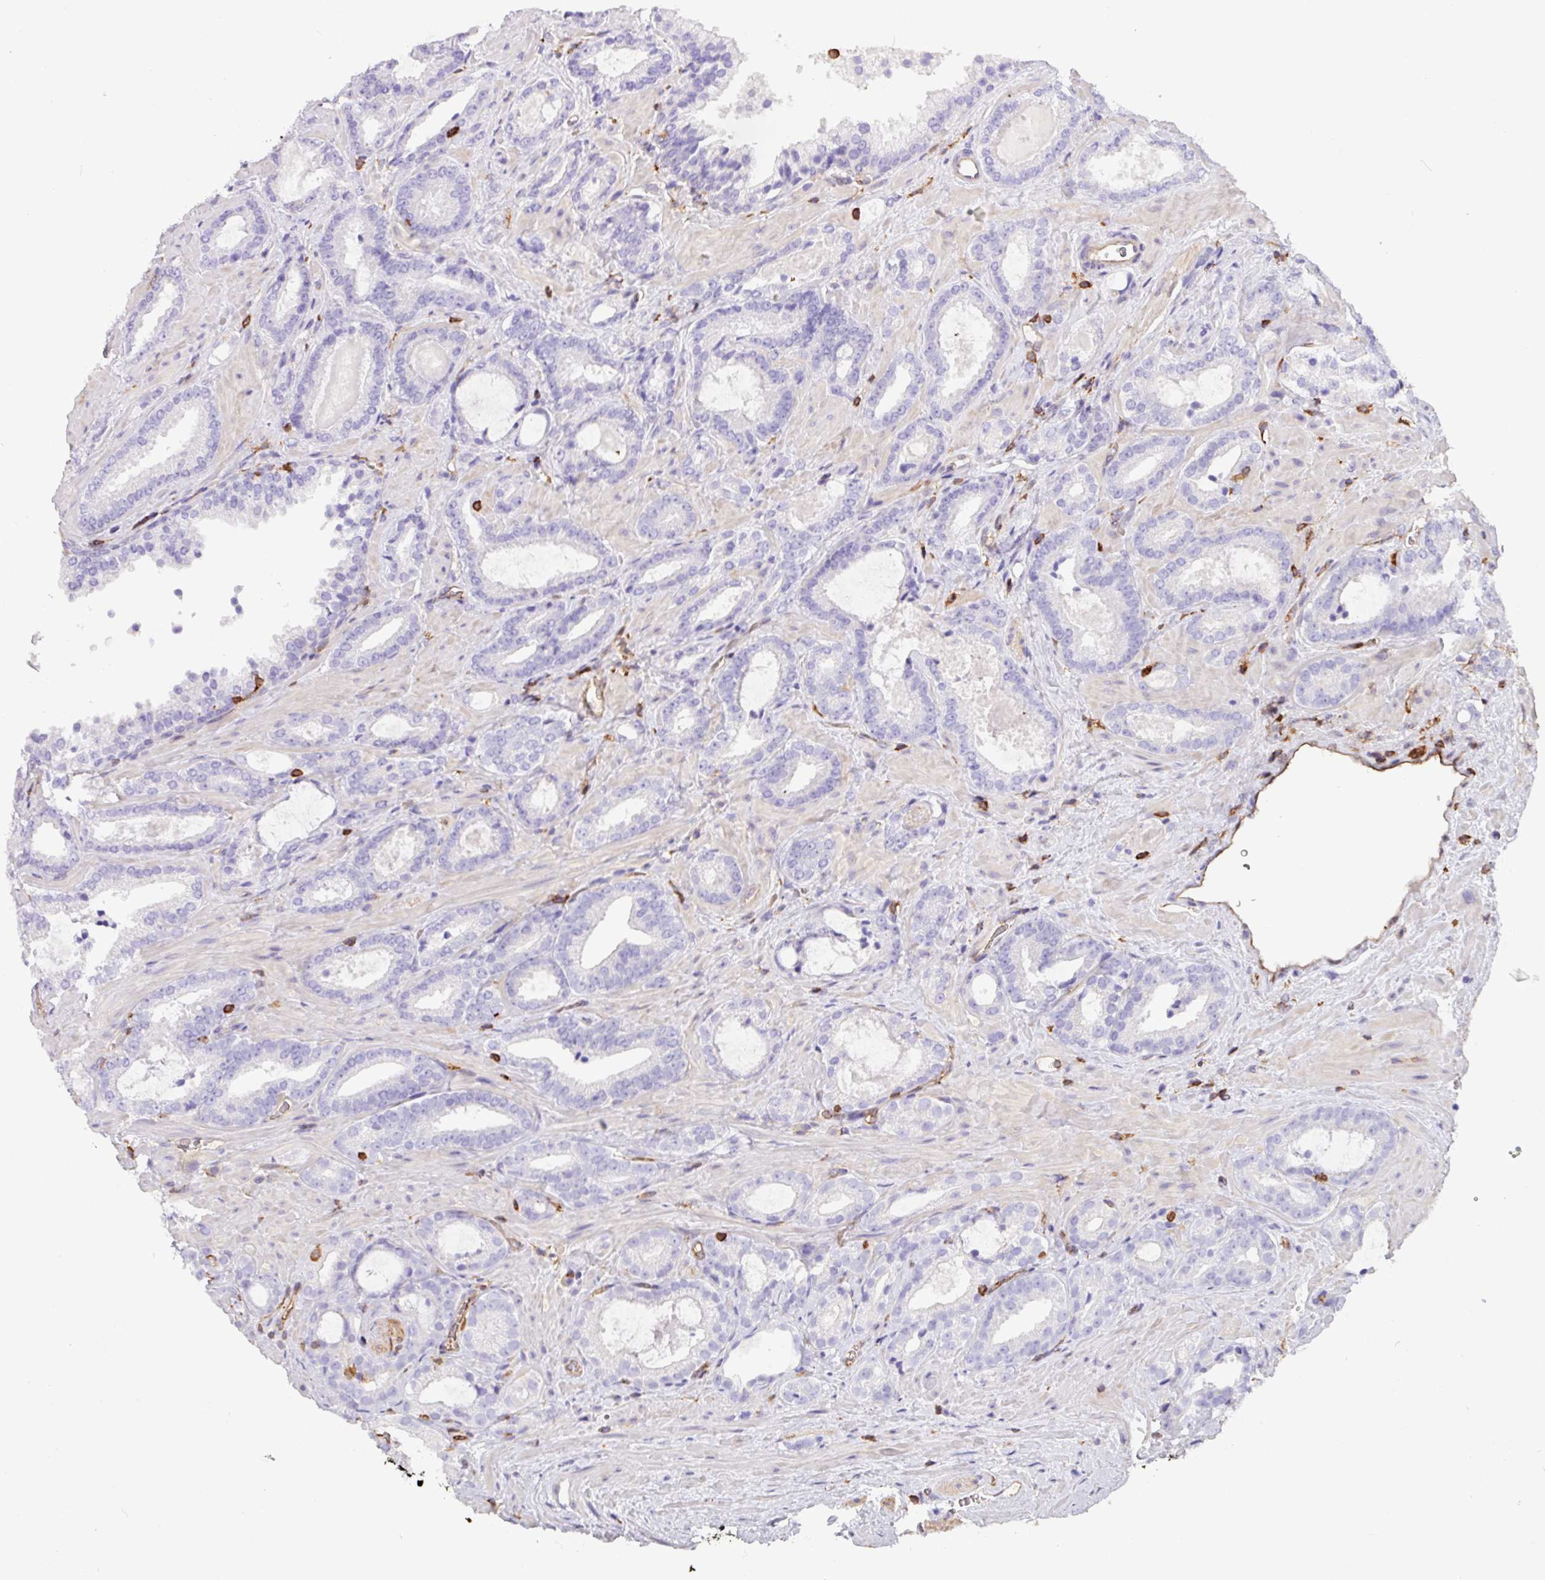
{"staining": {"intensity": "negative", "quantity": "none", "location": "none"}, "tissue": "prostate cancer", "cell_type": "Tumor cells", "image_type": "cancer", "snomed": [{"axis": "morphology", "description": "Adenocarcinoma, Low grade"}, {"axis": "topography", "description": "Prostate"}], "caption": "This histopathology image is of prostate adenocarcinoma (low-grade) stained with immunohistochemistry to label a protein in brown with the nuclei are counter-stained blue. There is no positivity in tumor cells.", "gene": "PPP1R18", "patient": {"sex": "male", "age": 62}}